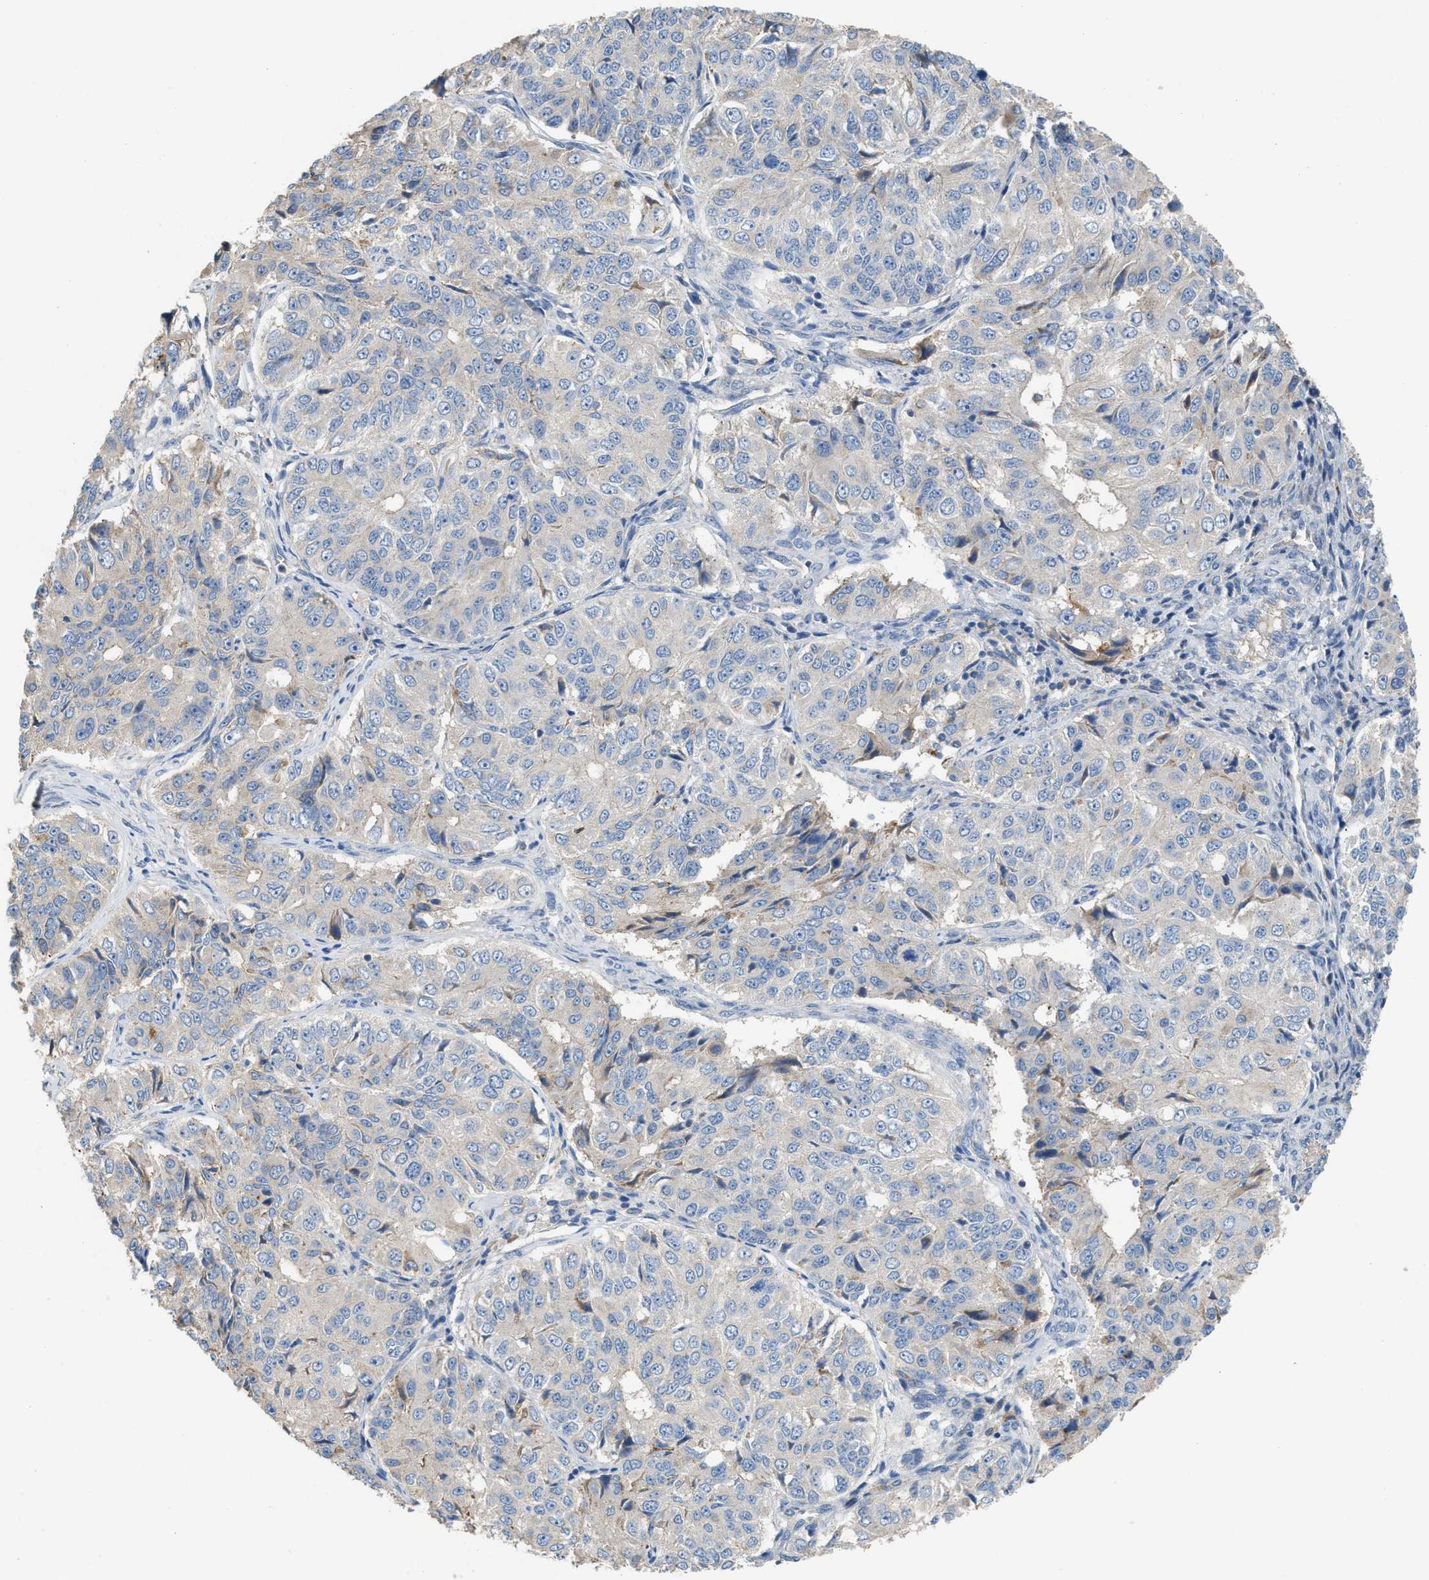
{"staining": {"intensity": "negative", "quantity": "none", "location": "none"}, "tissue": "ovarian cancer", "cell_type": "Tumor cells", "image_type": "cancer", "snomed": [{"axis": "morphology", "description": "Carcinoma, endometroid"}, {"axis": "topography", "description": "Ovary"}], "caption": "Photomicrograph shows no significant protein staining in tumor cells of endometroid carcinoma (ovarian).", "gene": "AOAH", "patient": {"sex": "female", "age": 51}}